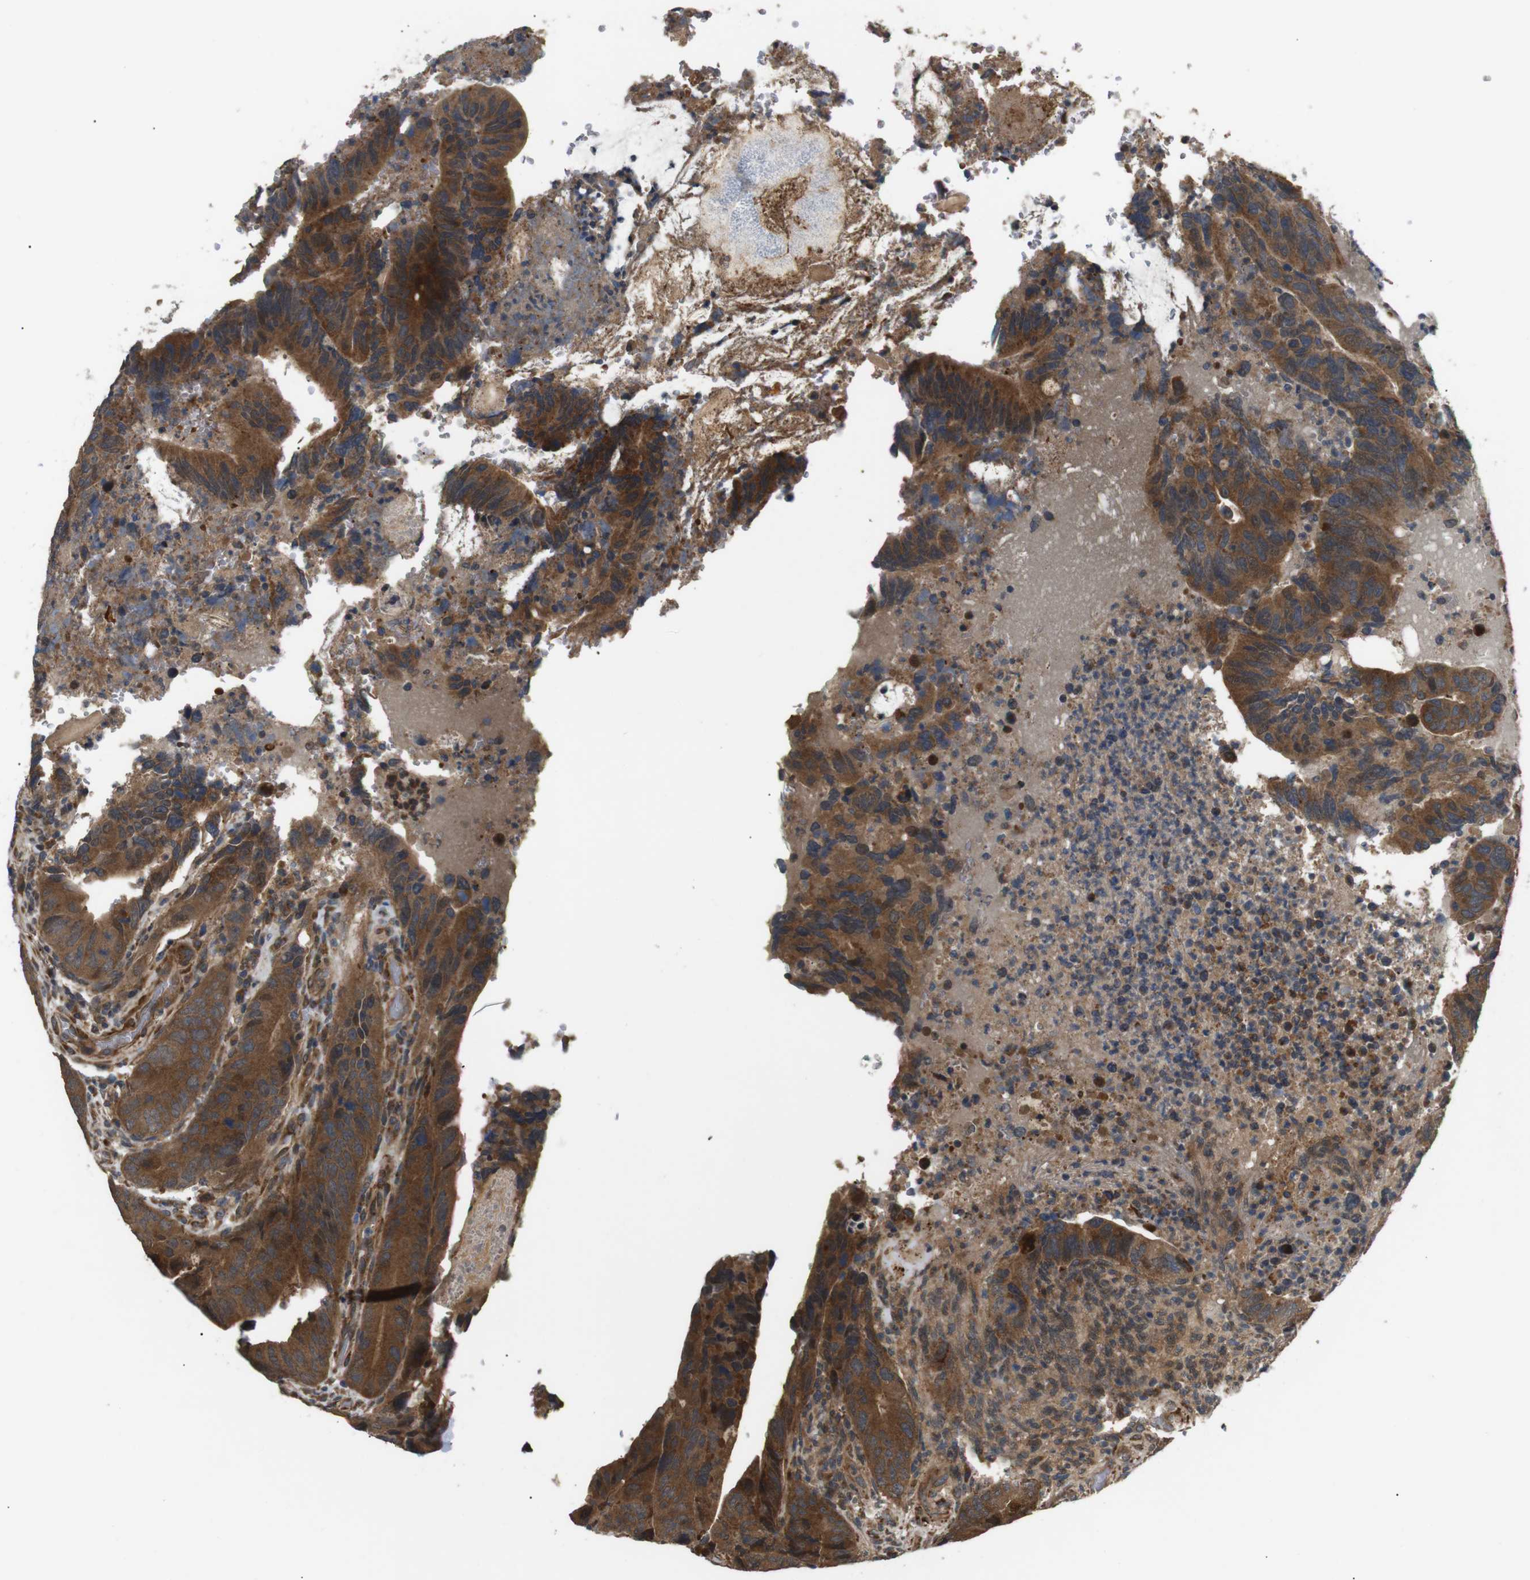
{"staining": {"intensity": "strong", "quantity": ">75%", "location": "cytoplasmic/membranous"}, "tissue": "colorectal cancer", "cell_type": "Tumor cells", "image_type": "cancer", "snomed": [{"axis": "morphology", "description": "Normal tissue, NOS"}, {"axis": "morphology", "description": "Adenocarcinoma, NOS"}, {"axis": "topography", "description": "Colon"}], "caption": "This photomicrograph displays adenocarcinoma (colorectal) stained with IHC to label a protein in brown. The cytoplasmic/membranous of tumor cells show strong positivity for the protein. Nuclei are counter-stained blue.", "gene": "EPHB2", "patient": {"sex": "male", "age": 56}}